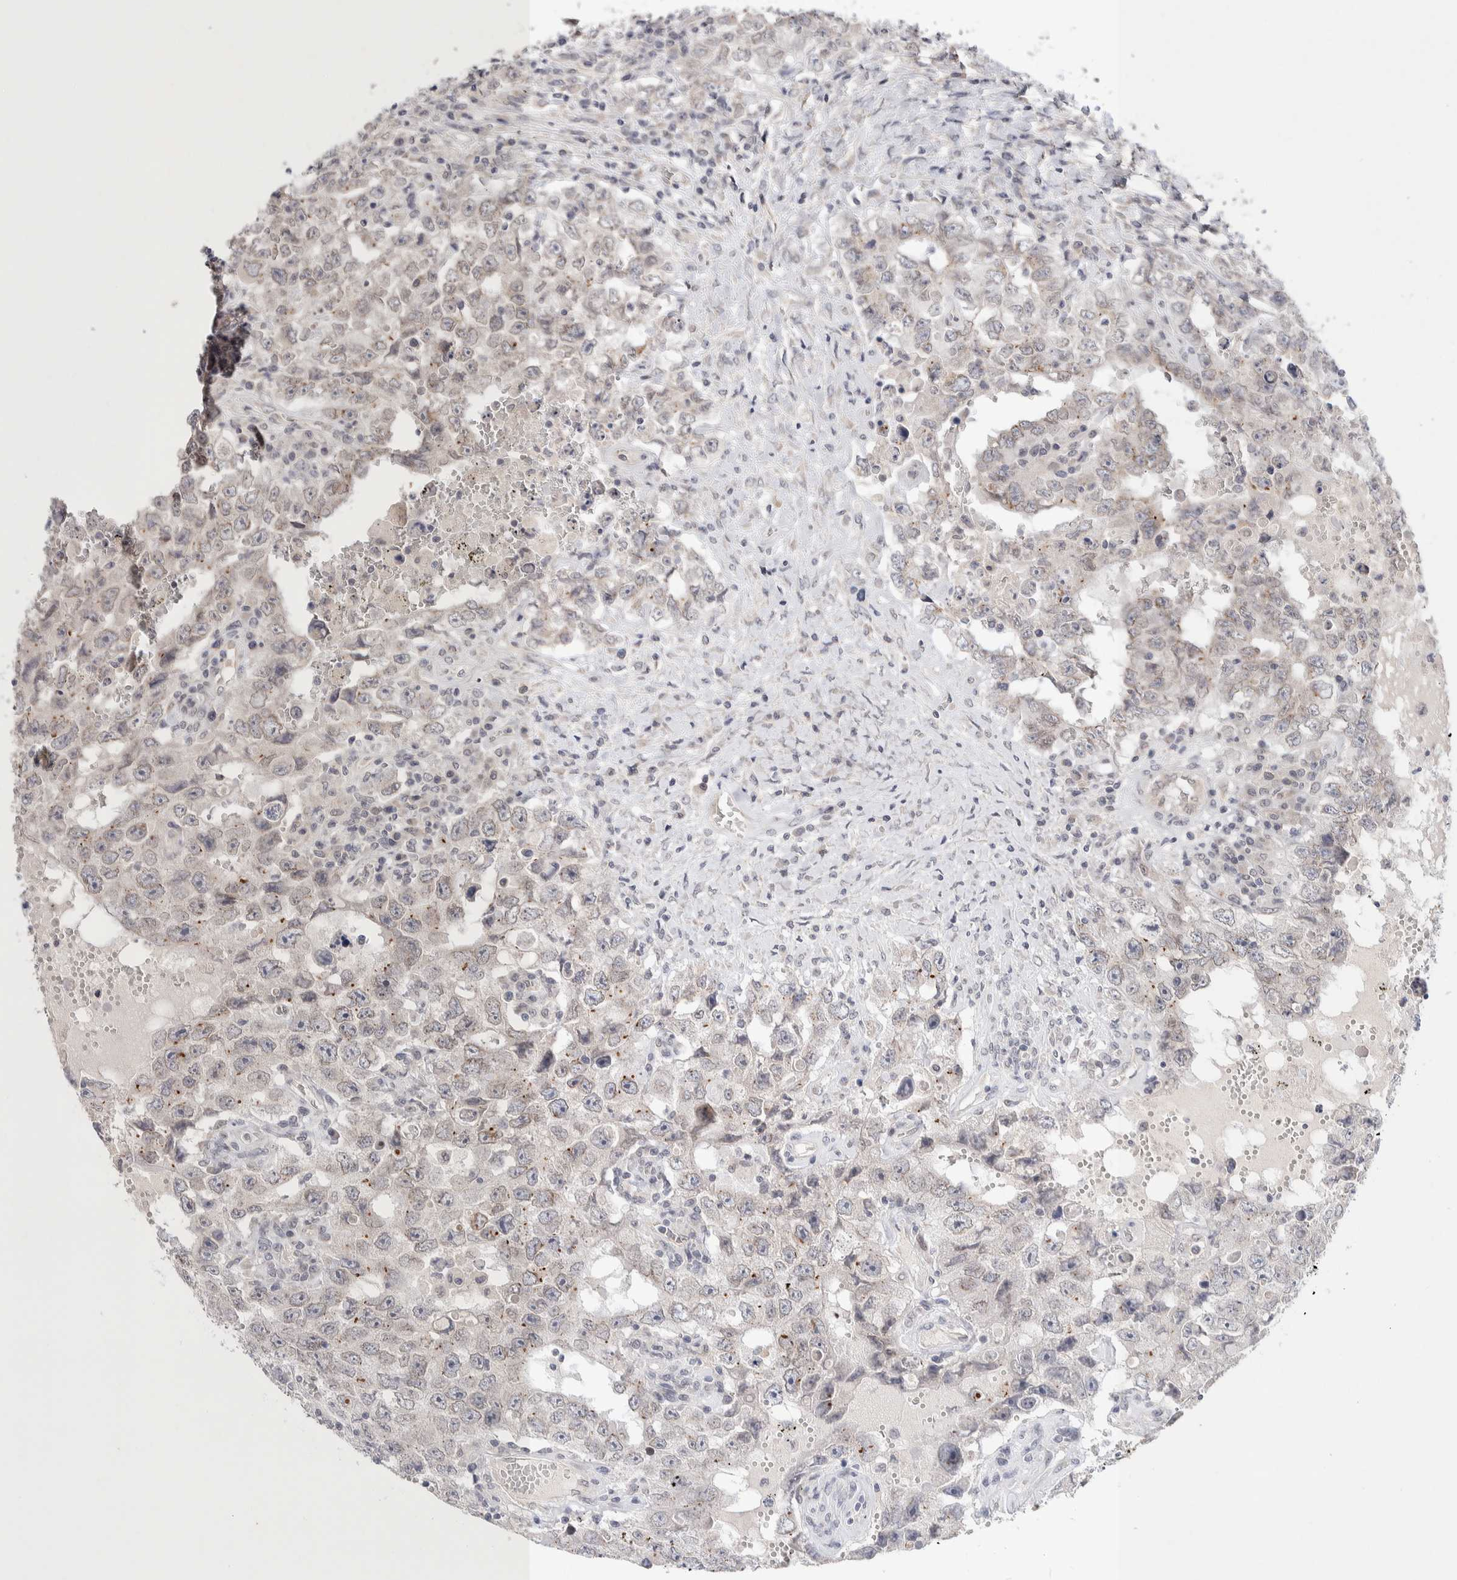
{"staining": {"intensity": "negative", "quantity": "none", "location": "none"}, "tissue": "testis cancer", "cell_type": "Tumor cells", "image_type": "cancer", "snomed": [{"axis": "morphology", "description": "Carcinoma, Embryonal, NOS"}, {"axis": "topography", "description": "Testis"}], "caption": "DAB (3,3'-diaminobenzidine) immunohistochemical staining of testis cancer (embryonal carcinoma) displays no significant positivity in tumor cells. The staining is performed using DAB brown chromogen with nuclei counter-stained in using hematoxylin.", "gene": "CRAT", "patient": {"sex": "male", "age": 26}}